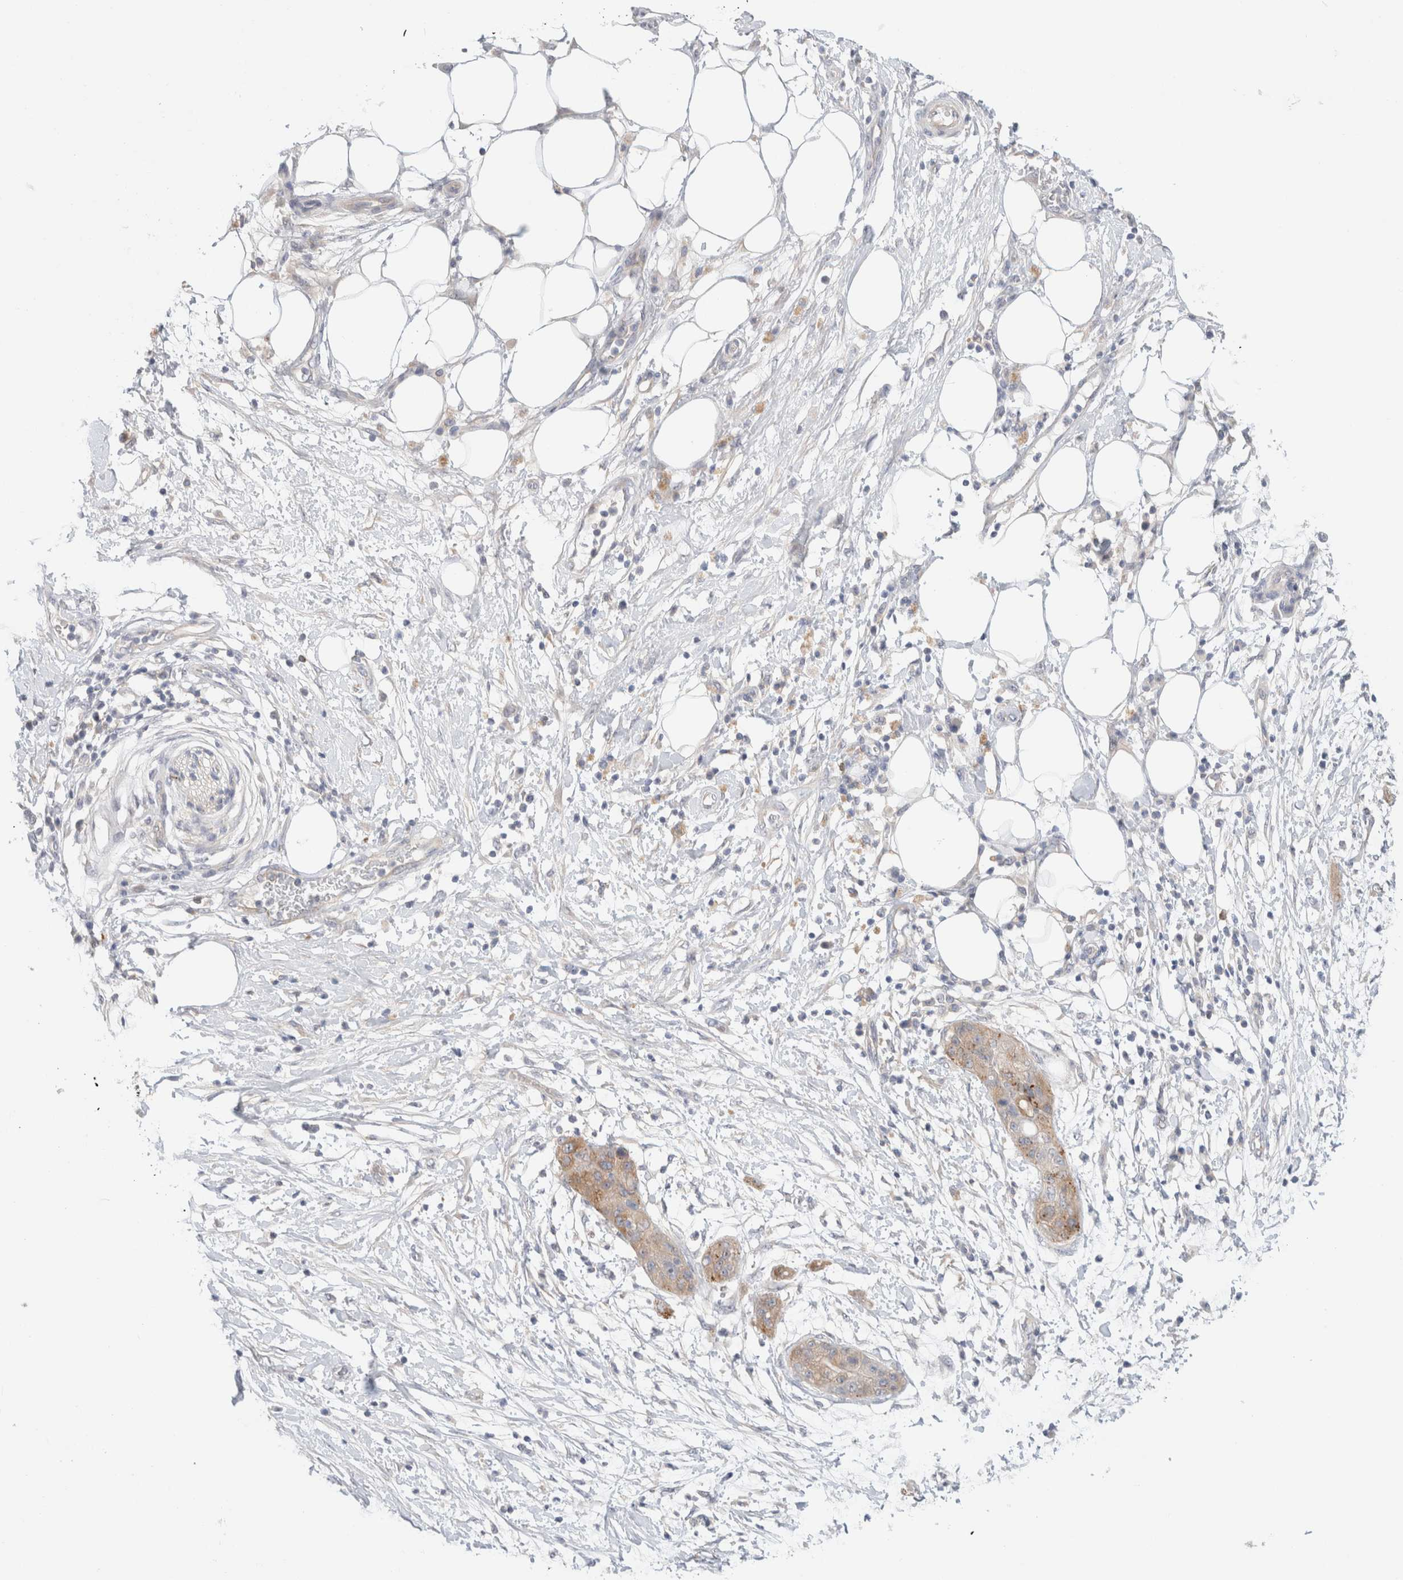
{"staining": {"intensity": "weak", "quantity": ">75%", "location": "cytoplasmic/membranous"}, "tissue": "pancreatic cancer", "cell_type": "Tumor cells", "image_type": "cancer", "snomed": [{"axis": "morphology", "description": "Adenocarcinoma, NOS"}, {"axis": "topography", "description": "Pancreas"}], "caption": "Pancreatic adenocarcinoma stained for a protein reveals weak cytoplasmic/membranous positivity in tumor cells. (brown staining indicates protein expression, while blue staining denotes nuclei).", "gene": "SDR16C5", "patient": {"sex": "female", "age": 78}}